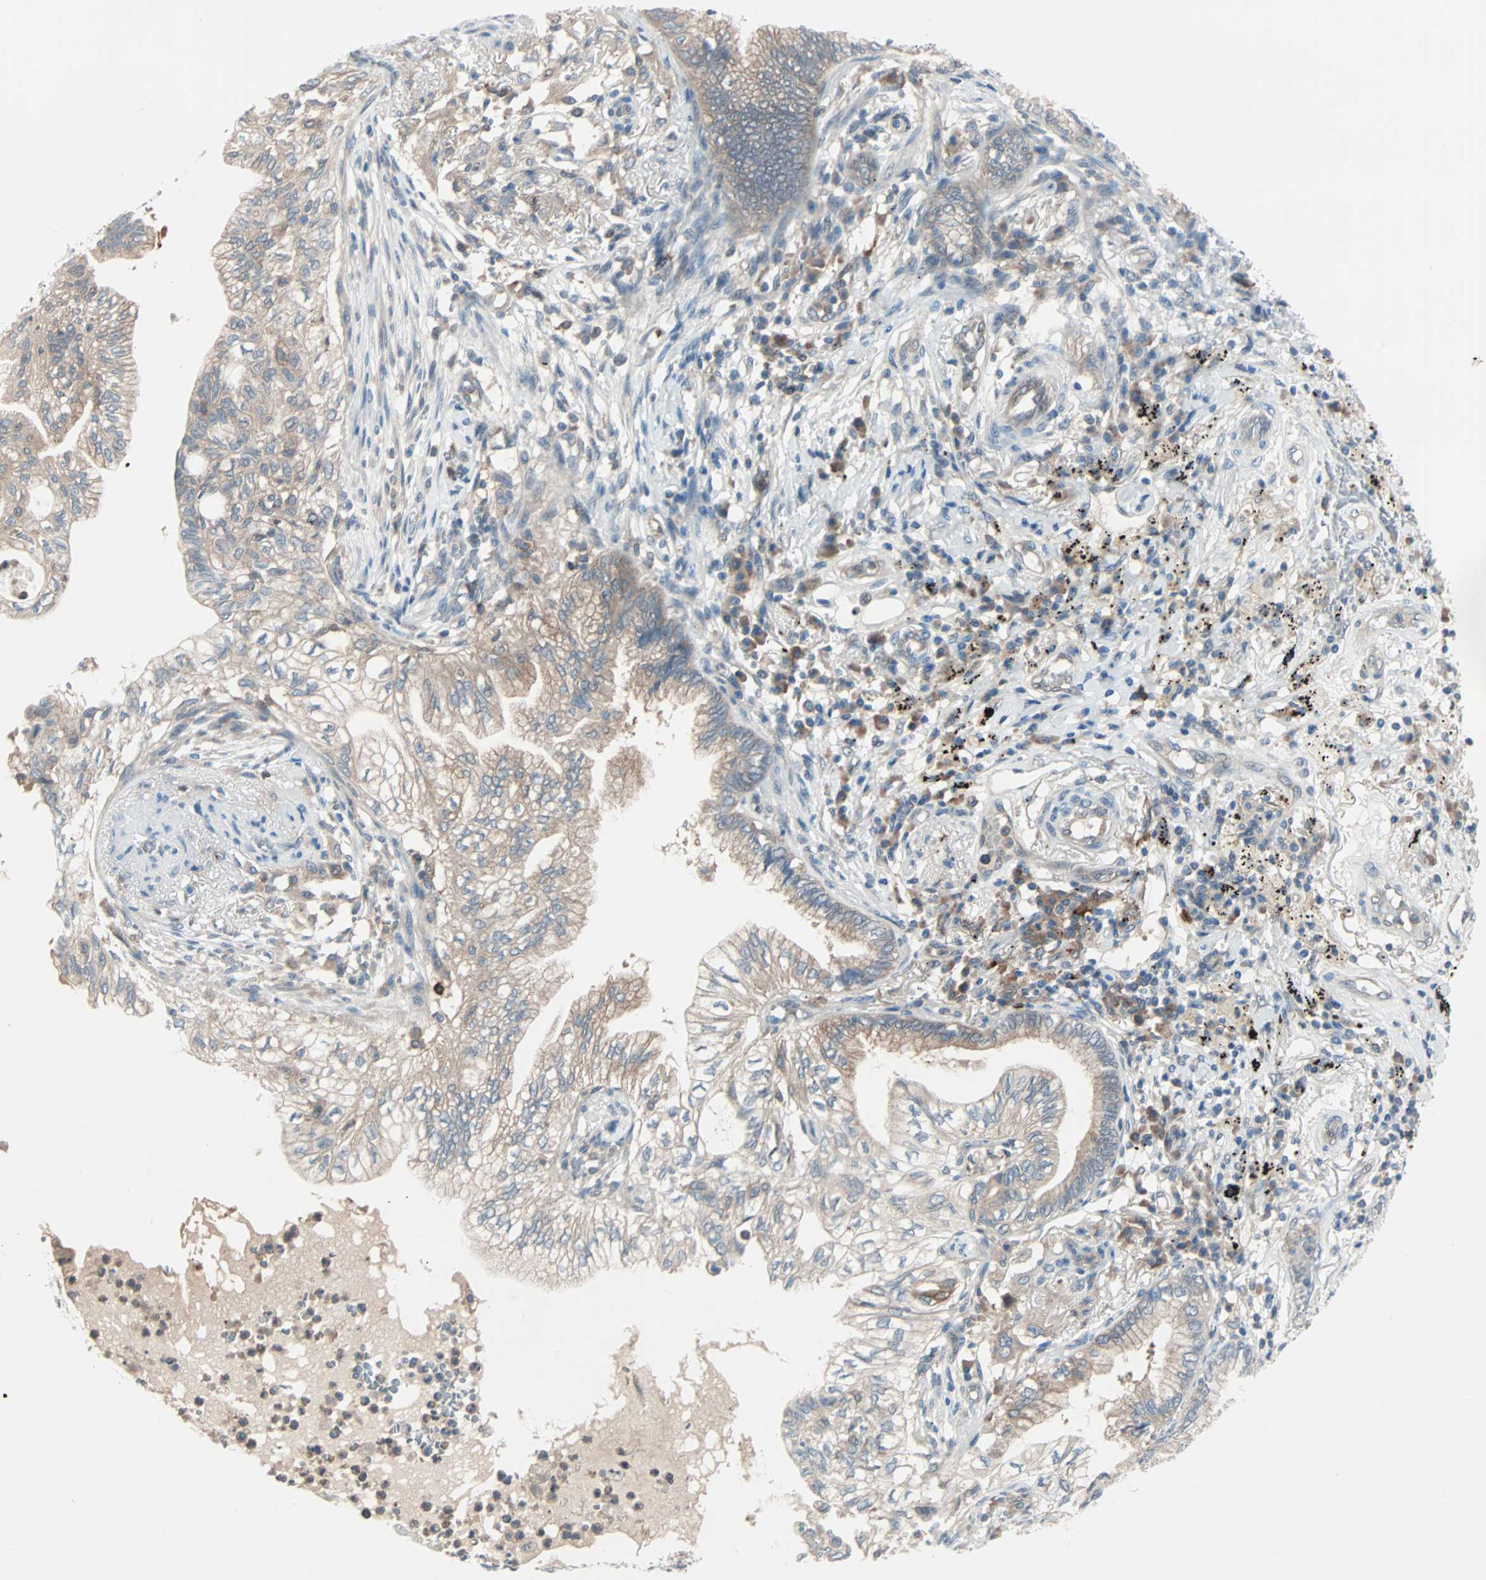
{"staining": {"intensity": "moderate", "quantity": ">75%", "location": "cytoplasmic/membranous"}, "tissue": "lung cancer", "cell_type": "Tumor cells", "image_type": "cancer", "snomed": [{"axis": "morphology", "description": "Normal tissue, NOS"}, {"axis": "morphology", "description": "Adenocarcinoma, NOS"}, {"axis": "topography", "description": "Bronchus"}, {"axis": "topography", "description": "Lung"}], "caption": "A medium amount of moderate cytoplasmic/membranous staining is identified in about >75% of tumor cells in adenocarcinoma (lung) tissue.", "gene": "SMIM8", "patient": {"sex": "female", "age": 70}}